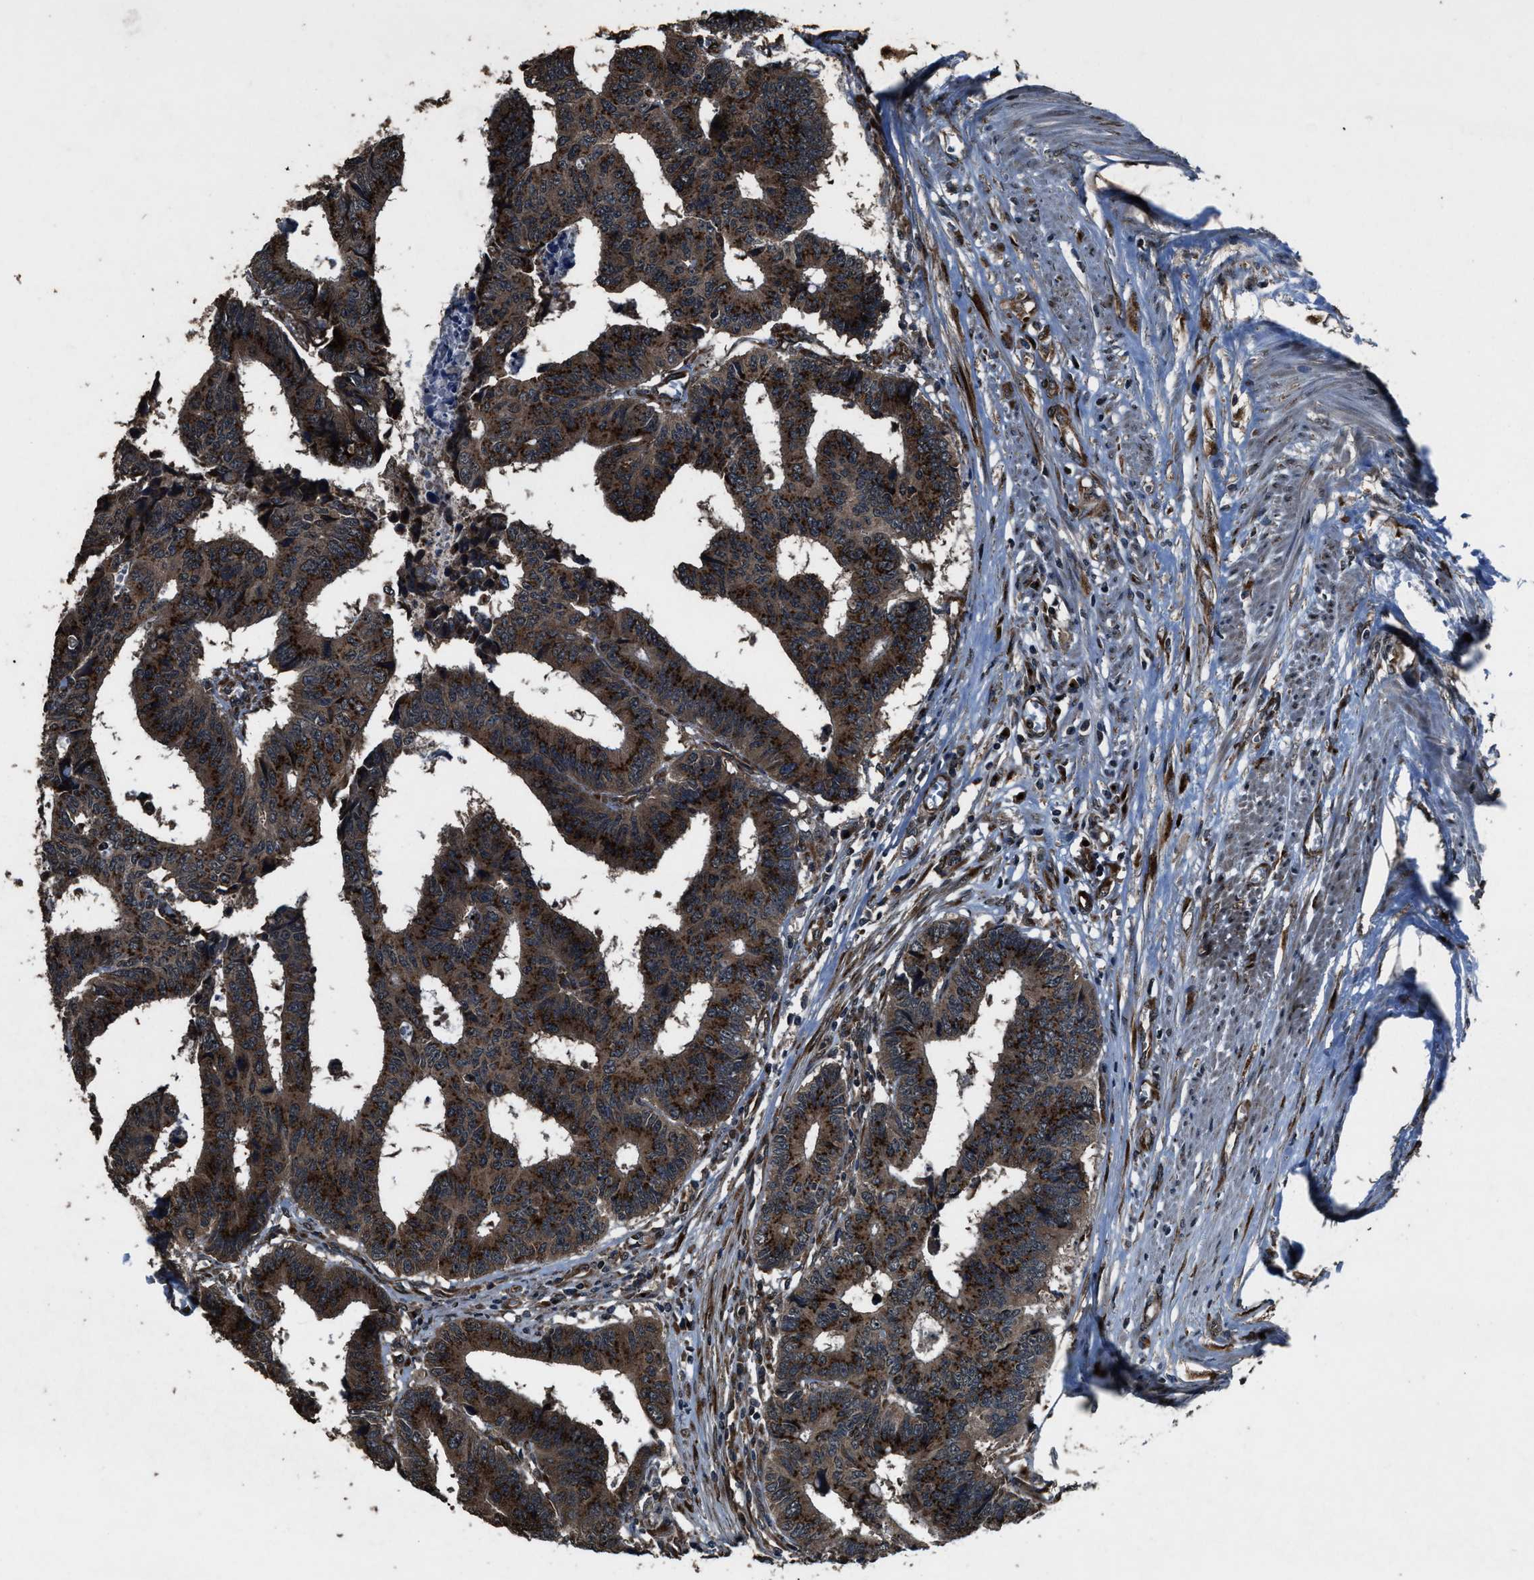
{"staining": {"intensity": "moderate", "quantity": ">75%", "location": "cytoplasmic/membranous"}, "tissue": "colorectal cancer", "cell_type": "Tumor cells", "image_type": "cancer", "snomed": [{"axis": "morphology", "description": "Adenocarcinoma, NOS"}, {"axis": "topography", "description": "Rectum"}], "caption": "Colorectal cancer (adenocarcinoma) tissue demonstrates moderate cytoplasmic/membranous staining in approximately >75% of tumor cells, visualized by immunohistochemistry. (Brightfield microscopy of DAB IHC at high magnification).", "gene": "SLC38A10", "patient": {"sex": "male", "age": 84}}